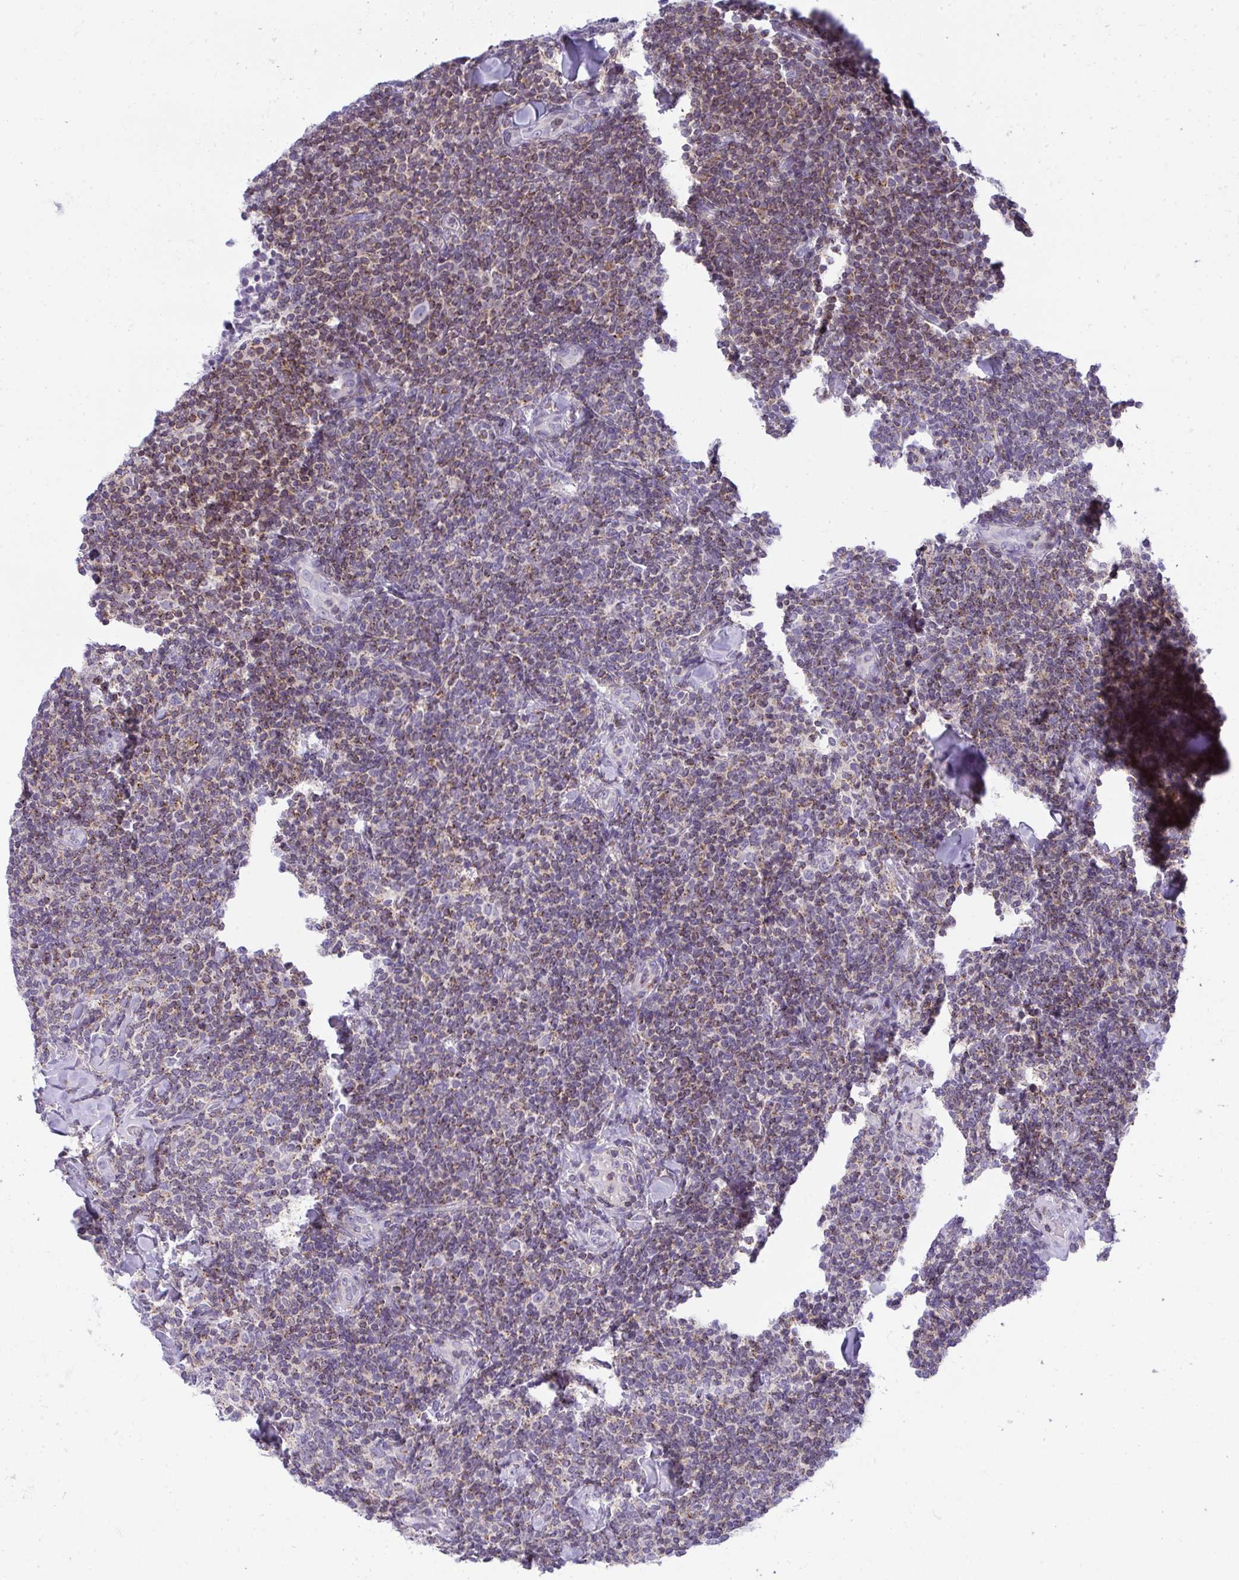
{"staining": {"intensity": "moderate", "quantity": ">75%", "location": "cytoplasmic/membranous"}, "tissue": "lymphoma", "cell_type": "Tumor cells", "image_type": "cancer", "snomed": [{"axis": "morphology", "description": "Malignant lymphoma, non-Hodgkin's type, Low grade"}, {"axis": "topography", "description": "Lymph node"}], "caption": "Moderate cytoplasmic/membranous positivity for a protein is appreciated in approximately >75% of tumor cells of malignant lymphoma, non-Hodgkin's type (low-grade) using immunohistochemistry (IHC).", "gene": "VPS4B", "patient": {"sex": "female", "age": 56}}